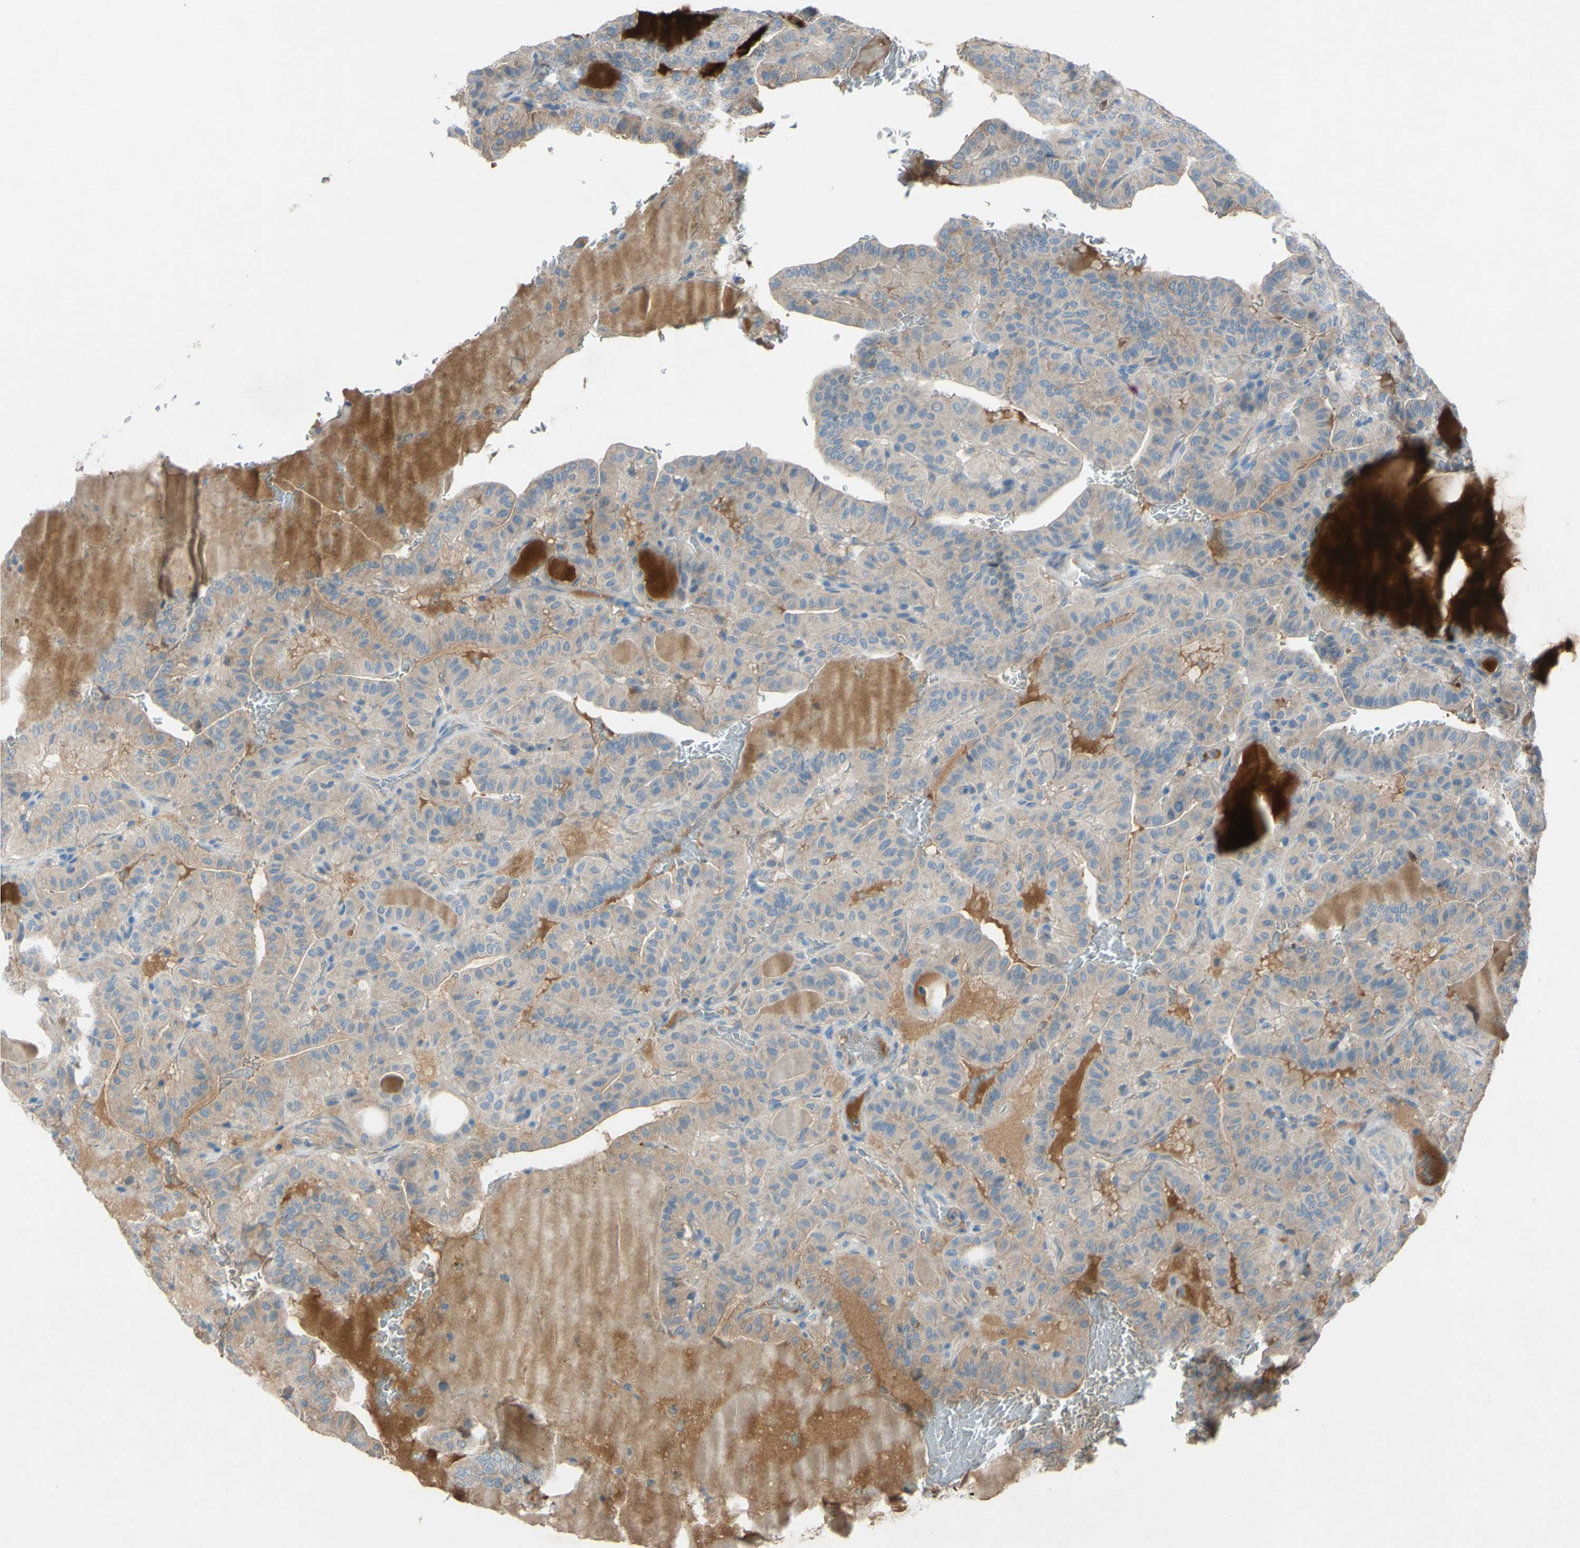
{"staining": {"intensity": "weak", "quantity": "25%-75%", "location": "cytoplasmic/membranous"}, "tissue": "thyroid cancer", "cell_type": "Tumor cells", "image_type": "cancer", "snomed": [{"axis": "morphology", "description": "Papillary adenocarcinoma, NOS"}, {"axis": "topography", "description": "Thyroid gland"}], "caption": "Immunohistochemistry (DAB) staining of human papillary adenocarcinoma (thyroid) reveals weak cytoplasmic/membranous protein positivity in about 25%-75% of tumor cells. The staining was performed using DAB (3,3'-diaminobenzidine), with brown indicating positive protein expression. Nuclei are stained blue with hematoxylin.", "gene": "ATRN", "patient": {"sex": "male", "age": 77}}